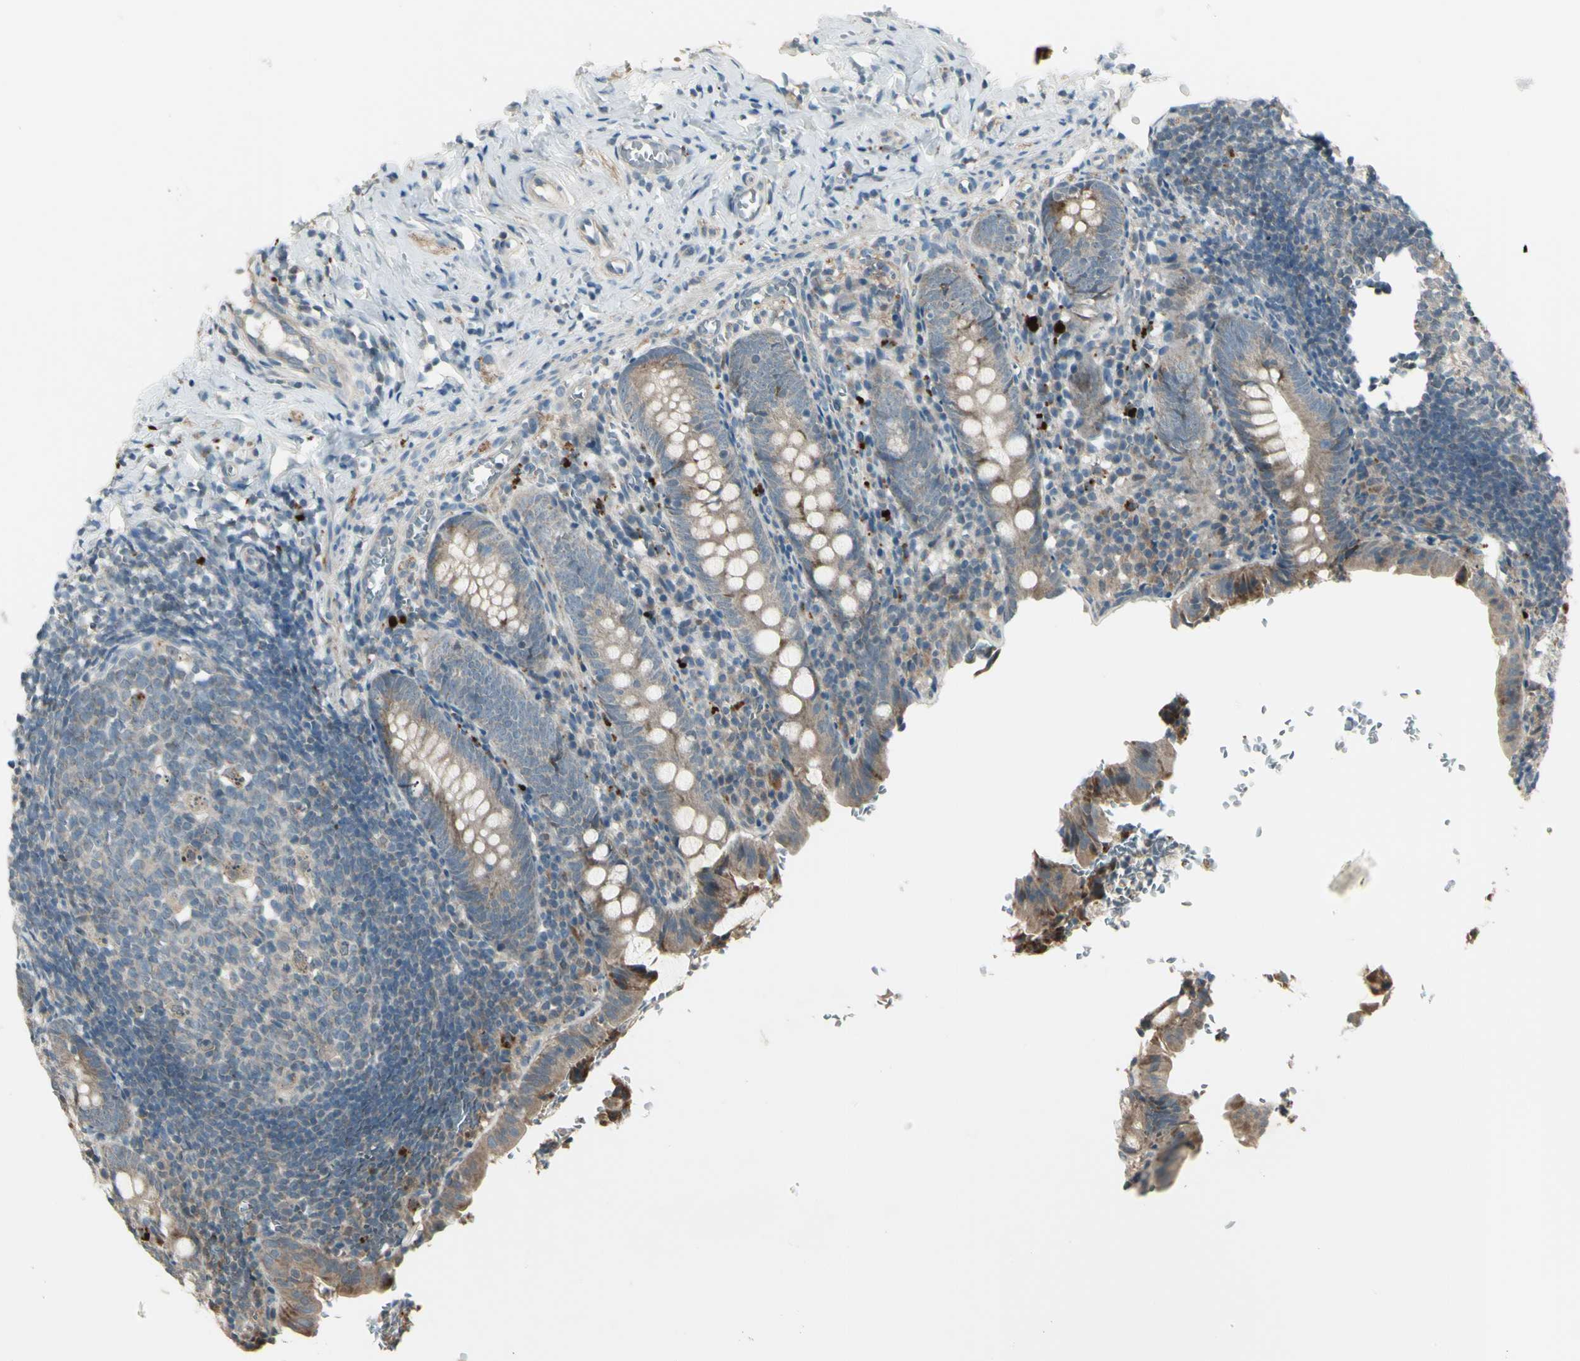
{"staining": {"intensity": "weak", "quantity": ">75%", "location": "cytoplasmic/membranous"}, "tissue": "appendix", "cell_type": "Glandular cells", "image_type": "normal", "snomed": [{"axis": "morphology", "description": "Normal tissue, NOS"}, {"axis": "topography", "description": "Appendix"}], "caption": "Approximately >75% of glandular cells in normal appendix show weak cytoplasmic/membranous protein positivity as visualized by brown immunohistochemical staining.", "gene": "OSTM1", "patient": {"sex": "female", "age": 10}}